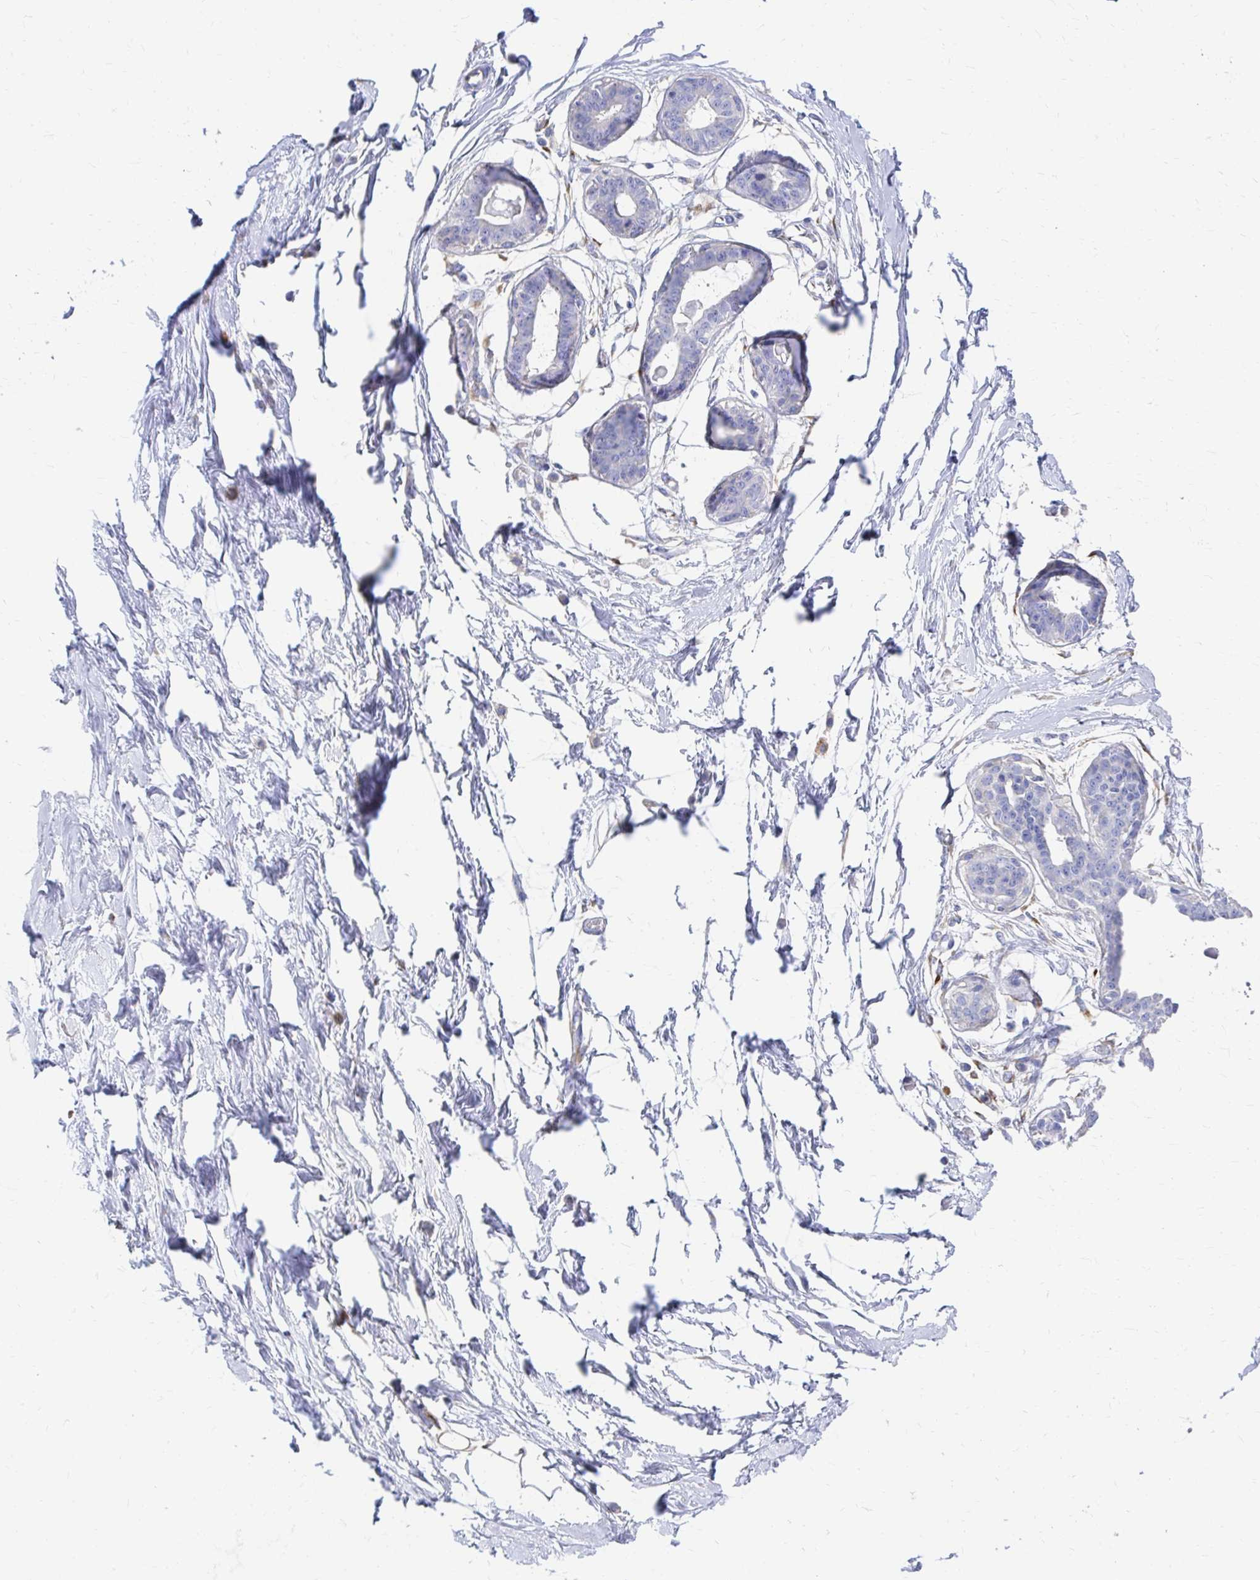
{"staining": {"intensity": "negative", "quantity": "none", "location": "none"}, "tissue": "breast", "cell_type": "Adipocytes", "image_type": "normal", "snomed": [{"axis": "morphology", "description": "Normal tissue, NOS"}, {"axis": "topography", "description": "Breast"}], "caption": "This image is of normal breast stained with immunohistochemistry to label a protein in brown with the nuclei are counter-stained blue. There is no positivity in adipocytes. Brightfield microscopy of immunohistochemistry stained with DAB (3,3'-diaminobenzidine) (brown) and hematoxylin (blue), captured at high magnification.", "gene": "LAMC3", "patient": {"sex": "female", "age": 45}}